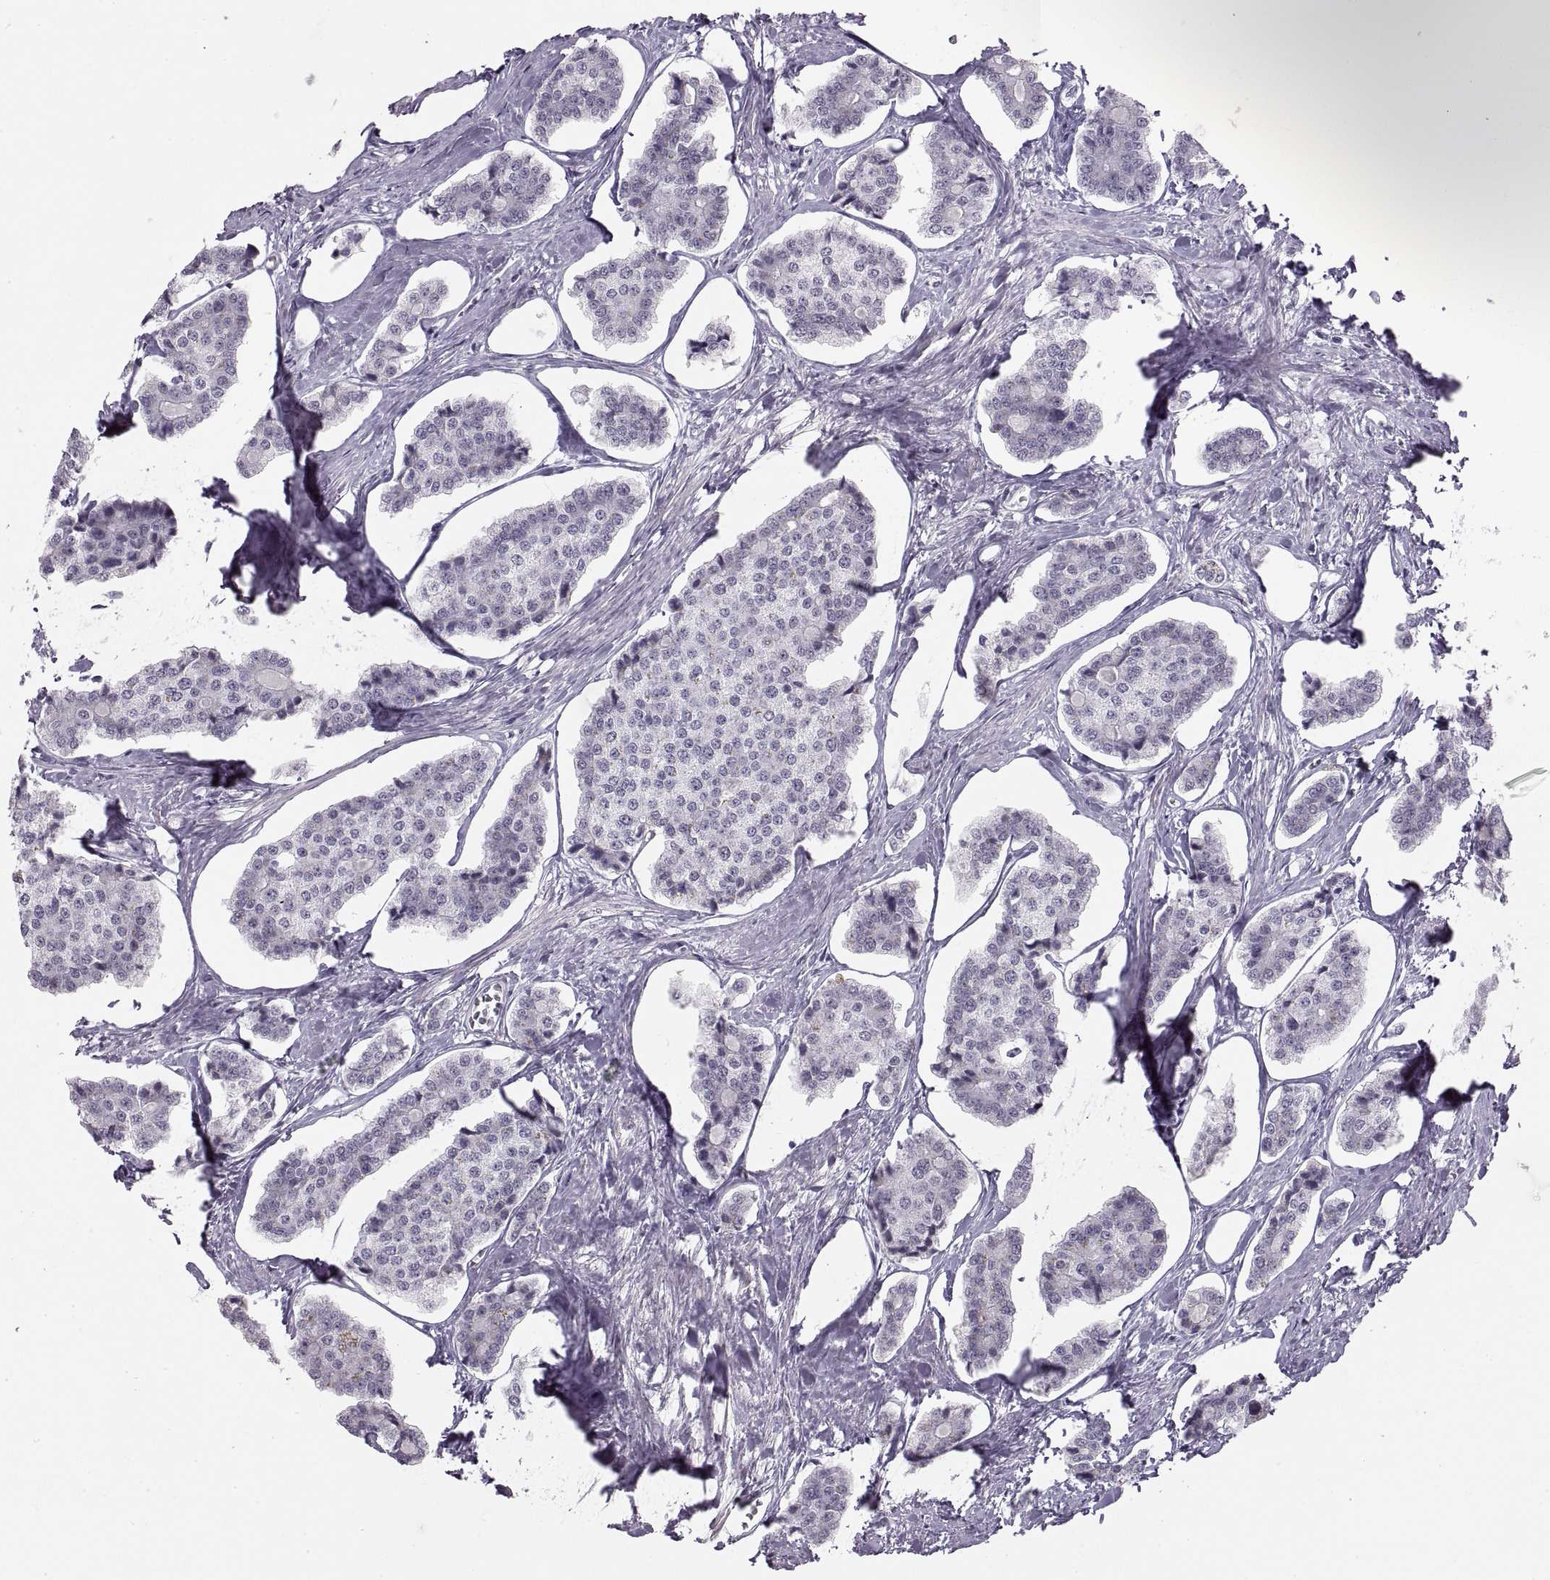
{"staining": {"intensity": "negative", "quantity": "none", "location": "none"}, "tissue": "carcinoid", "cell_type": "Tumor cells", "image_type": "cancer", "snomed": [{"axis": "morphology", "description": "Carcinoid, malignant, NOS"}, {"axis": "topography", "description": "Small intestine"}], "caption": "Protein analysis of carcinoid displays no significant staining in tumor cells. The staining is performed using DAB (3,3'-diaminobenzidine) brown chromogen with nuclei counter-stained in using hematoxylin.", "gene": "NANOS3", "patient": {"sex": "female", "age": 65}}